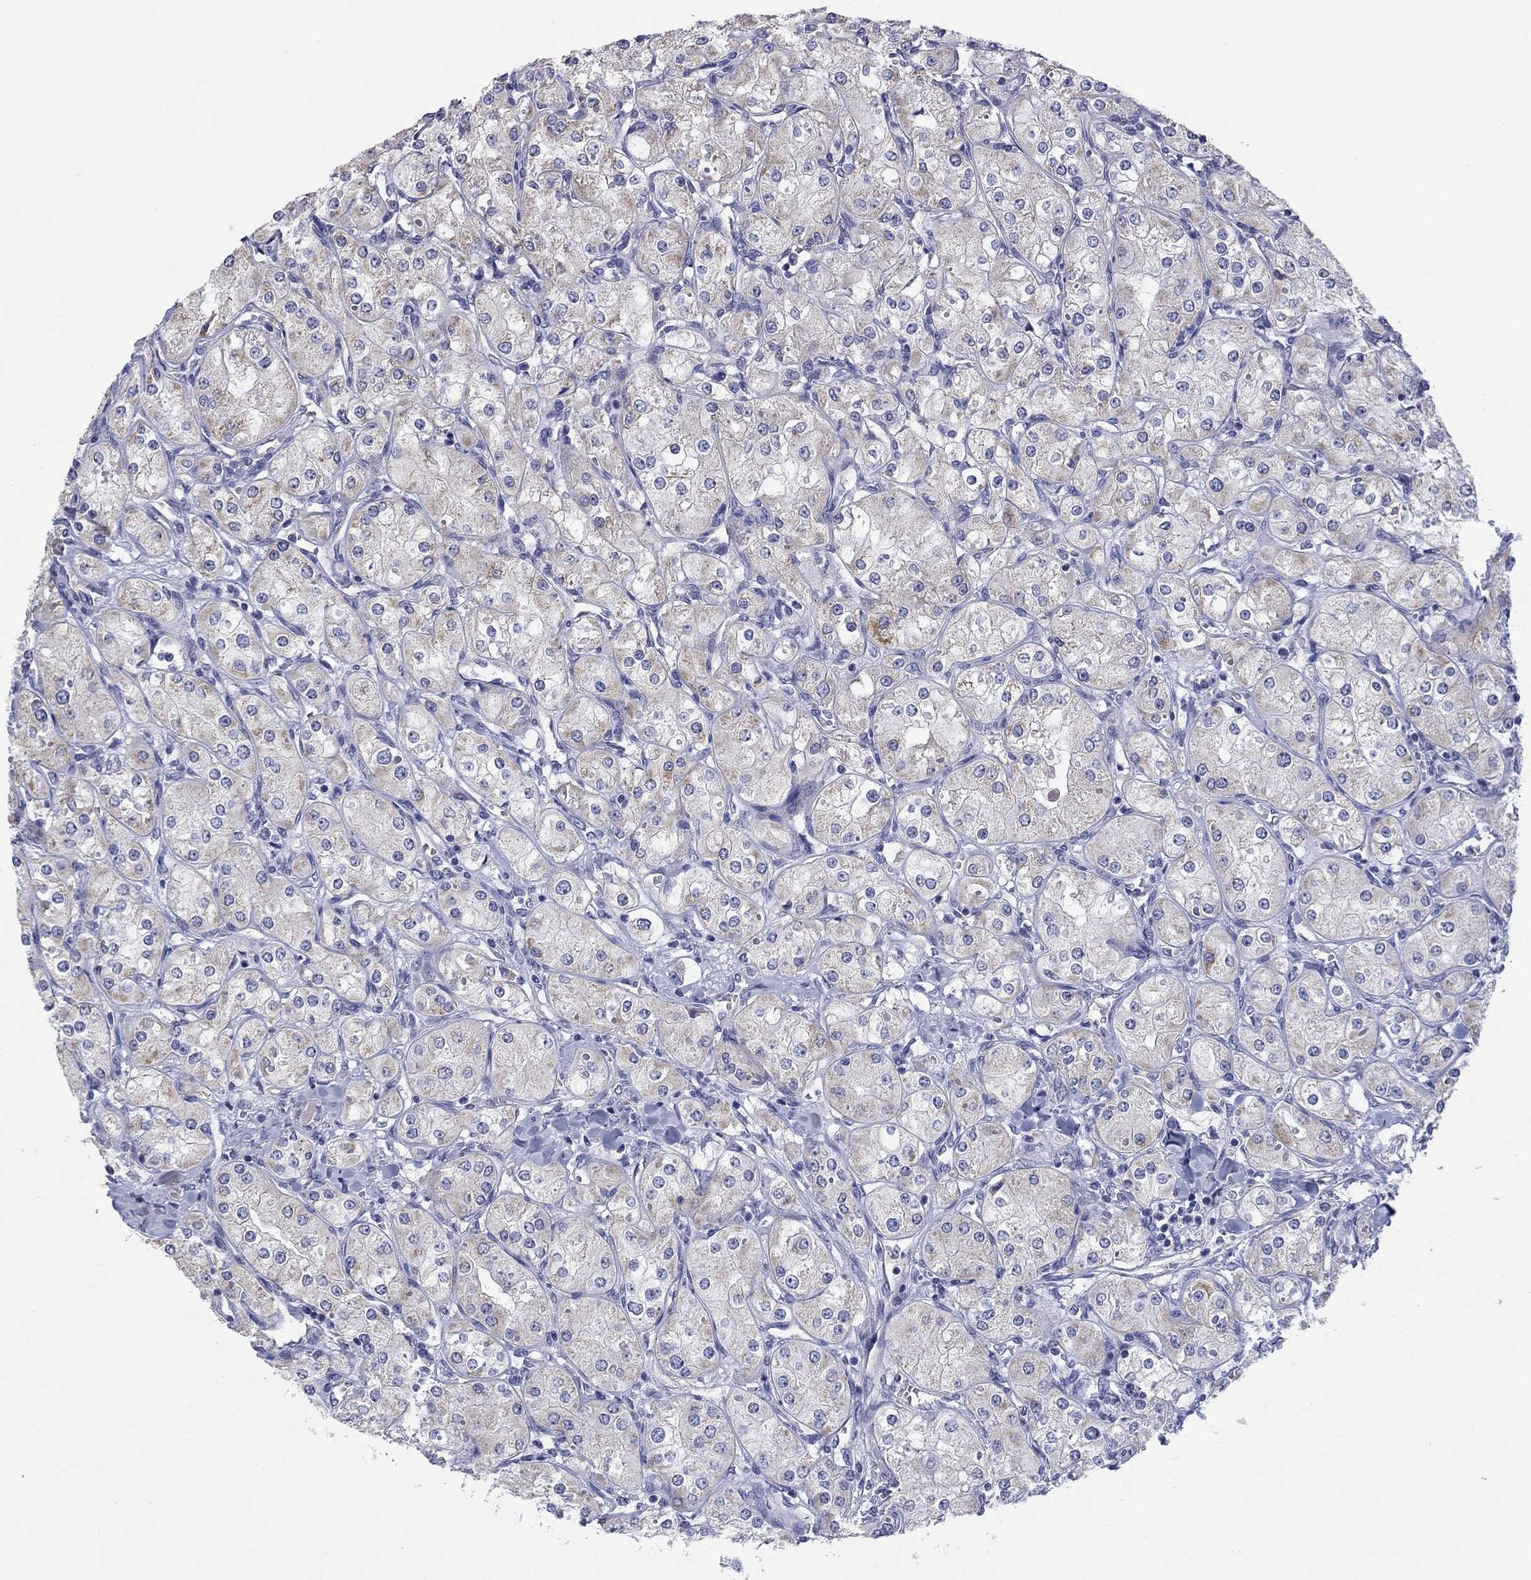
{"staining": {"intensity": "weak", "quantity": ">75%", "location": "cytoplasmic/membranous"}, "tissue": "renal cancer", "cell_type": "Tumor cells", "image_type": "cancer", "snomed": [{"axis": "morphology", "description": "Adenocarcinoma, NOS"}, {"axis": "topography", "description": "Kidney"}], "caption": "This is a histology image of immunohistochemistry staining of renal adenocarcinoma, which shows weak expression in the cytoplasmic/membranous of tumor cells.", "gene": "CLVS1", "patient": {"sex": "male", "age": 77}}